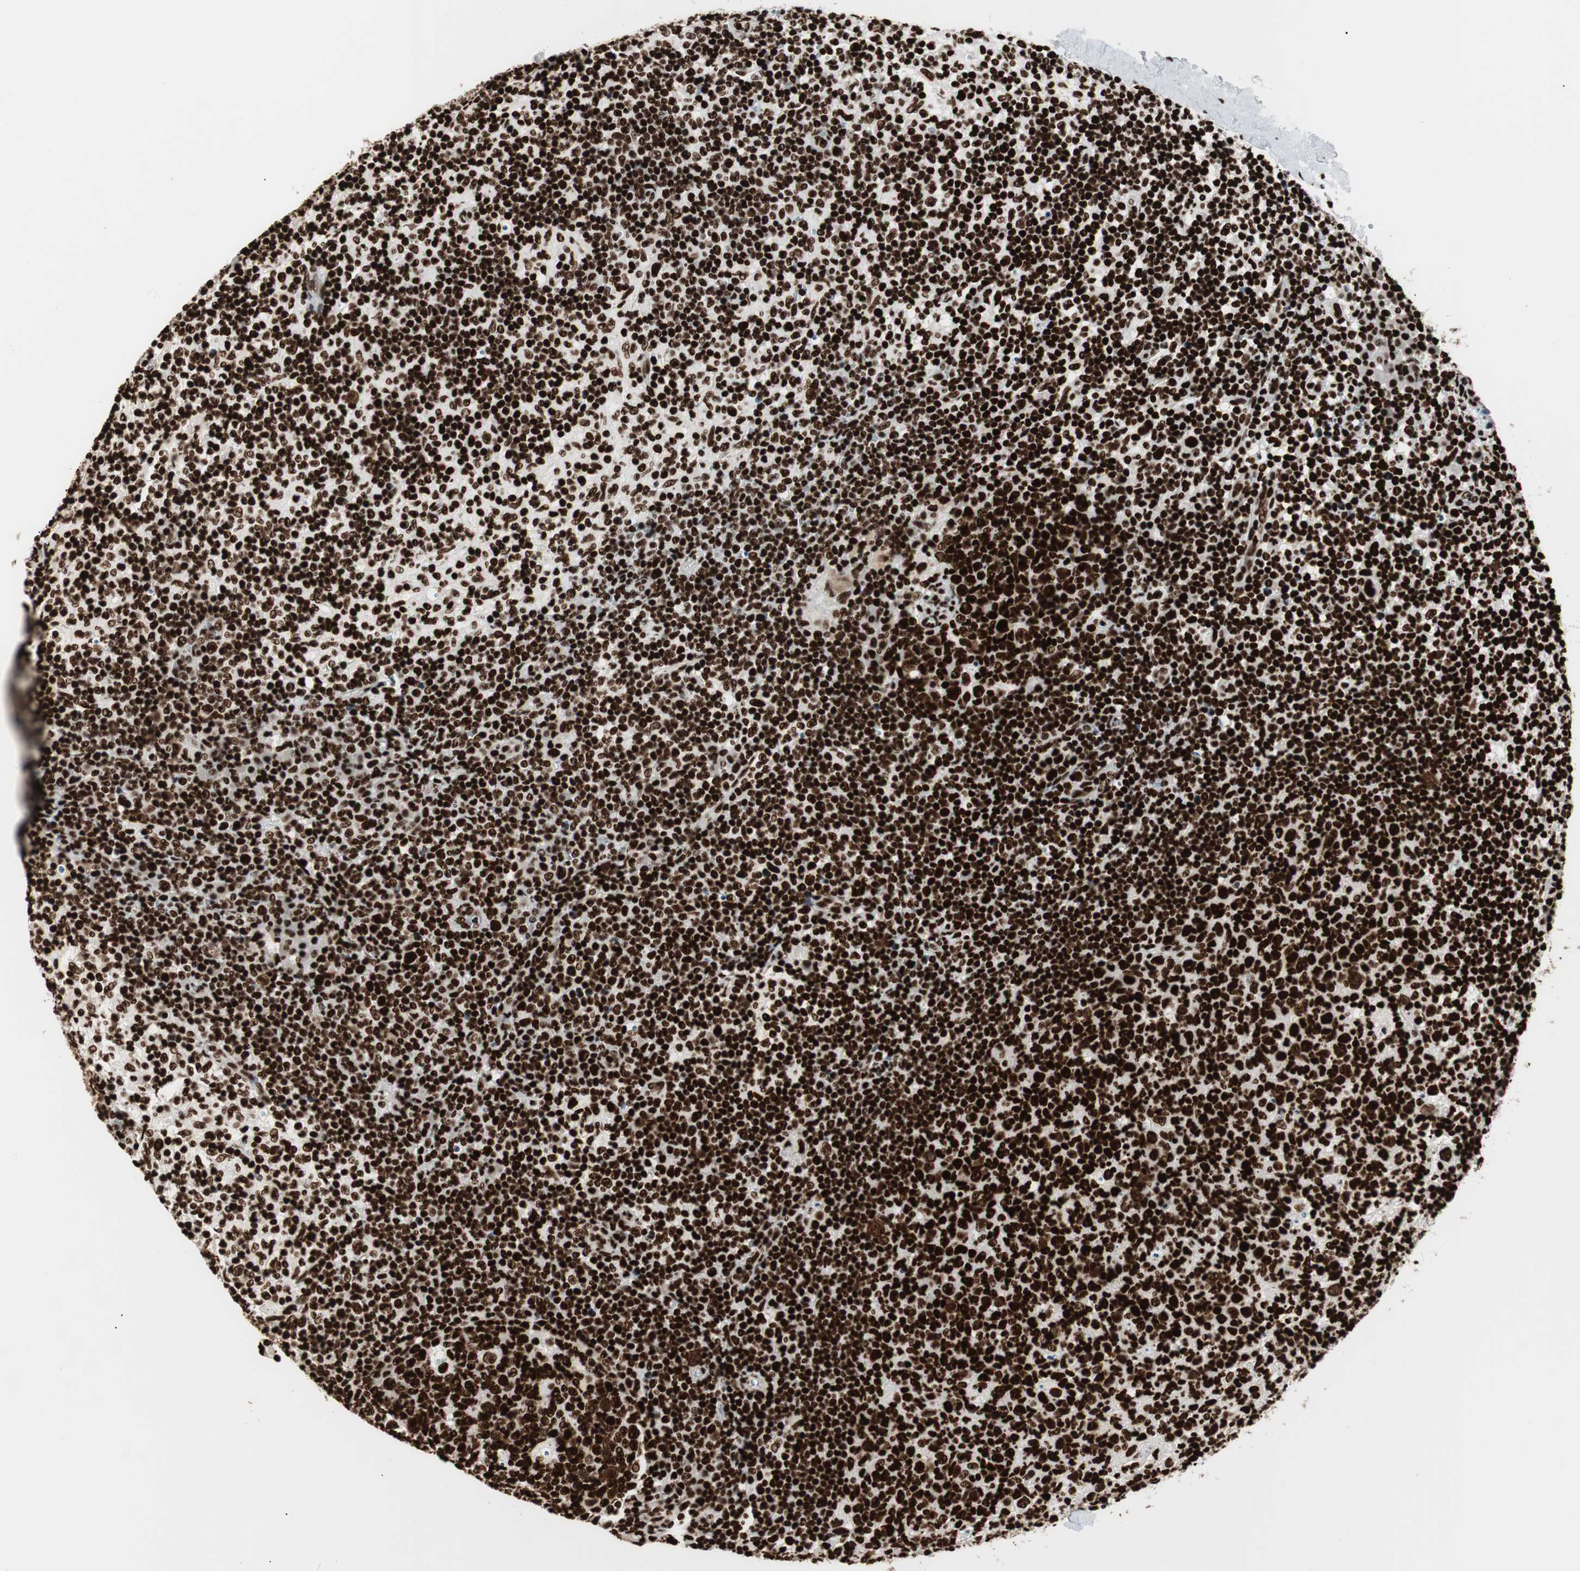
{"staining": {"intensity": "strong", "quantity": ">75%", "location": "nuclear"}, "tissue": "lymph node", "cell_type": "Germinal center cells", "image_type": "normal", "snomed": [{"axis": "morphology", "description": "Normal tissue, NOS"}, {"axis": "morphology", "description": "Inflammation, NOS"}, {"axis": "topography", "description": "Lymph node"}], "caption": "Immunohistochemistry micrograph of benign lymph node: human lymph node stained using immunohistochemistry exhibits high levels of strong protein expression localized specifically in the nuclear of germinal center cells, appearing as a nuclear brown color.", "gene": "MTA2", "patient": {"sex": "male", "age": 55}}